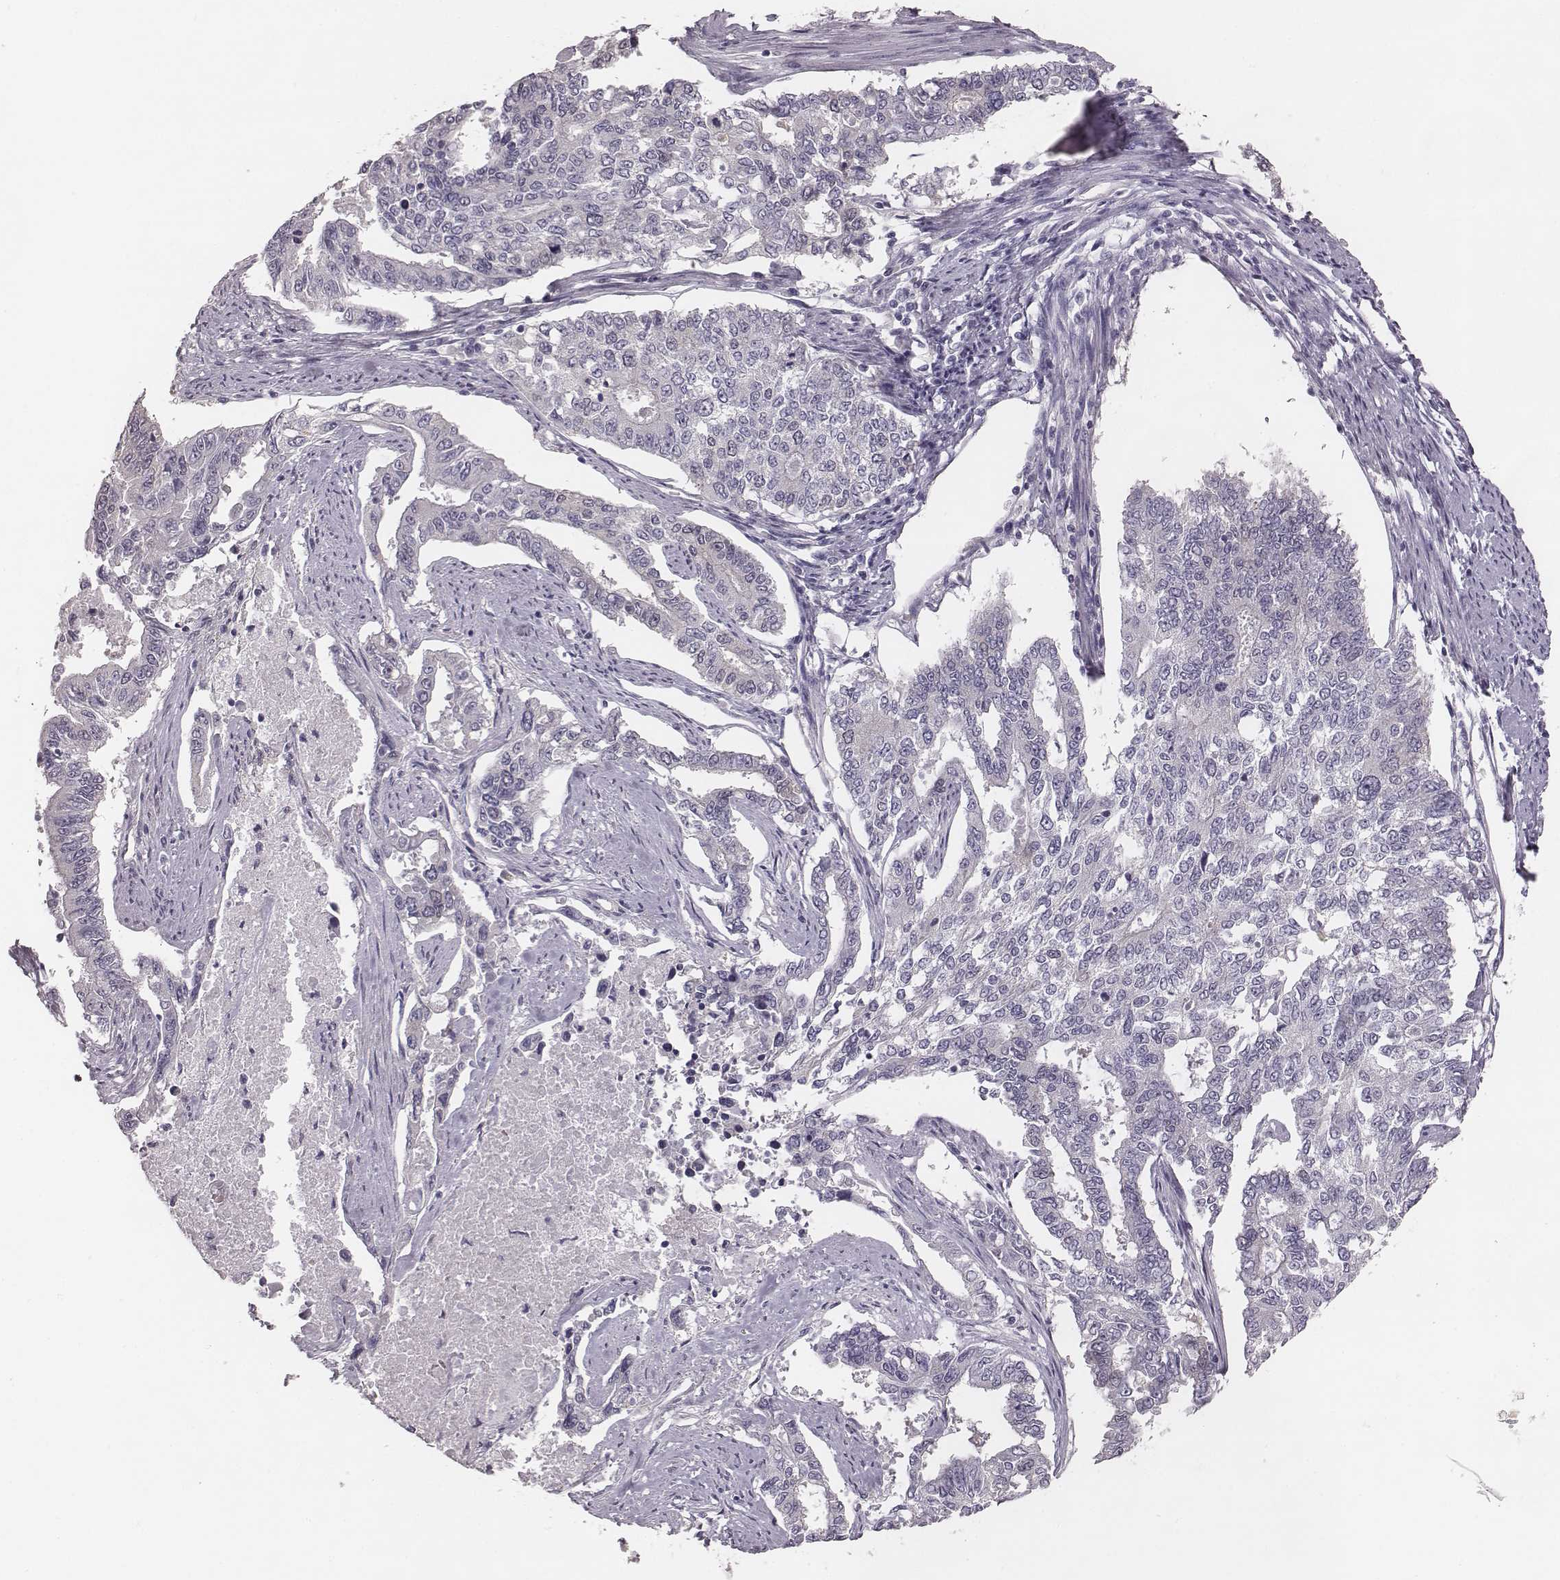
{"staining": {"intensity": "negative", "quantity": "none", "location": "none"}, "tissue": "endometrial cancer", "cell_type": "Tumor cells", "image_type": "cancer", "snomed": [{"axis": "morphology", "description": "Adenocarcinoma, NOS"}, {"axis": "topography", "description": "Uterus"}], "caption": "A histopathology image of human endometrial cancer is negative for staining in tumor cells.", "gene": "PBK", "patient": {"sex": "female", "age": 59}}